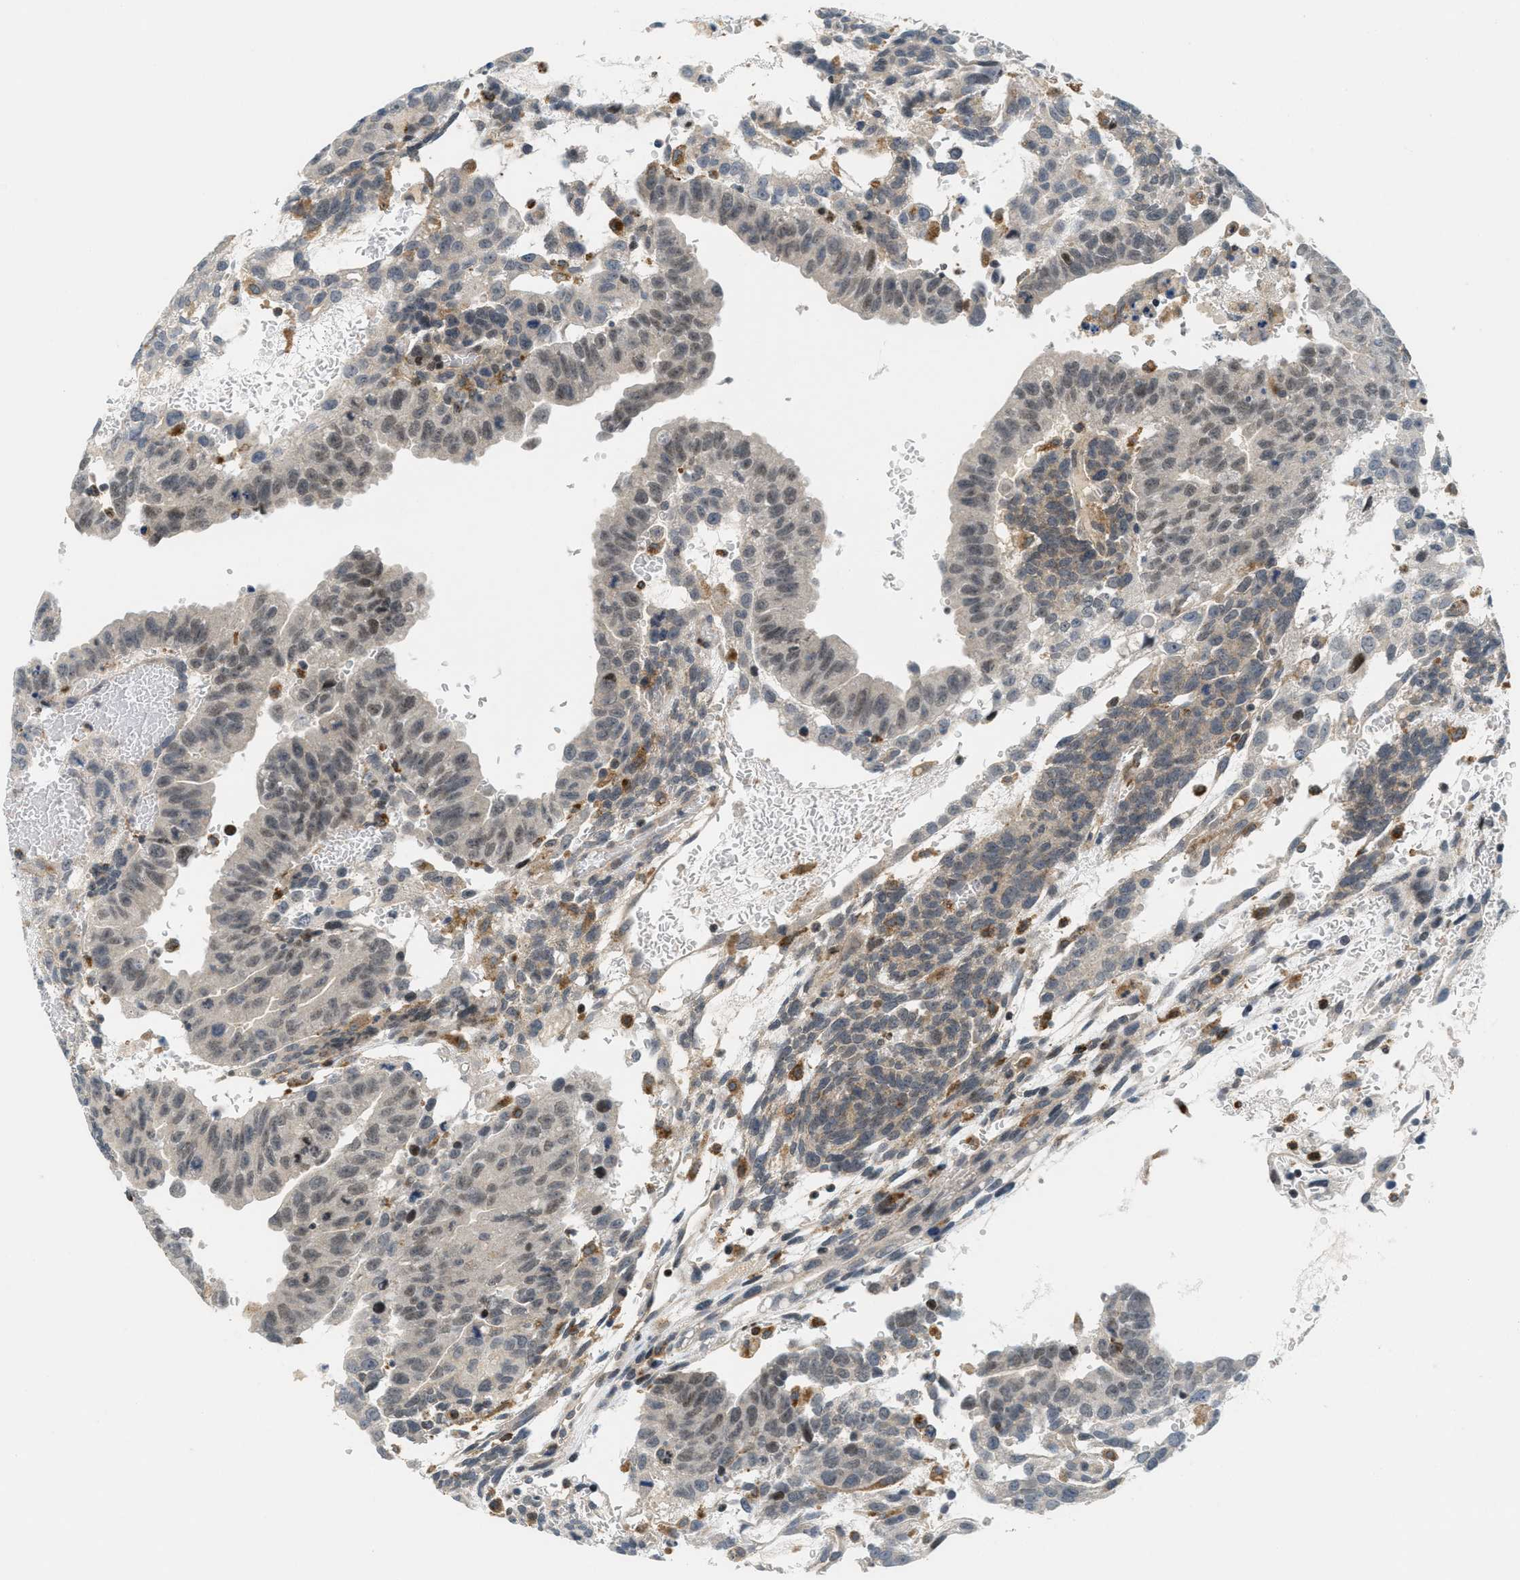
{"staining": {"intensity": "weak", "quantity": "25%-75%", "location": "nuclear"}, "tissue": "testis cancer", "cell_type": "Tumor cells", "image_type": "cancer", "snomed": [{"axis": "morphology", "description": "Seminoma, NOS"}, {"axis": "morphology", "description": "Carcinoma, Embryonal, NOS"}, {"axis": "topography", "description": "Testis"}], "caption": "Human testis cancer (embryonal carcinoma) stained with a protein marker demonstrates weak staining in tumor cells.", "gene": "ING1", "patient": {"sex": "male", "age": 52}}